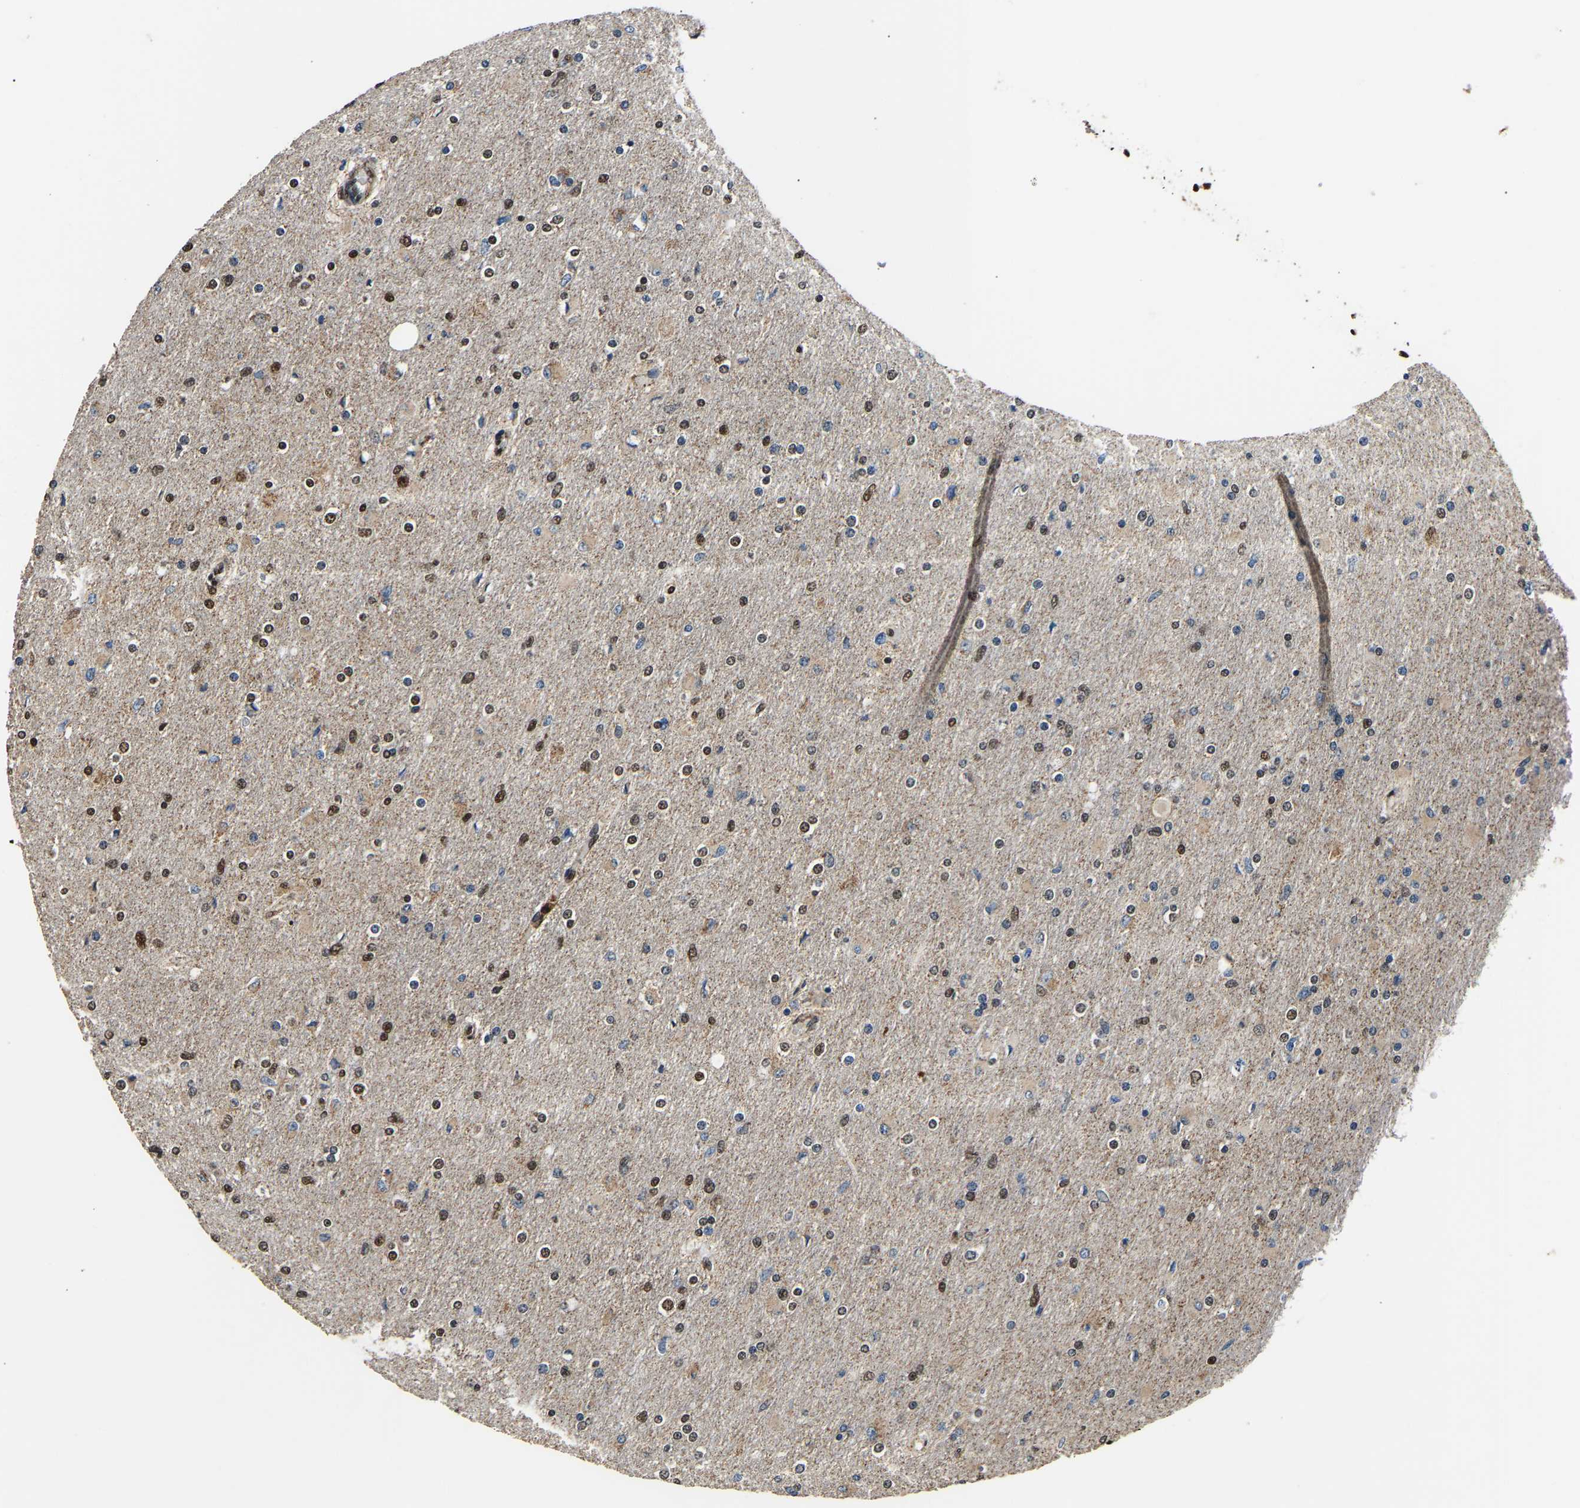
{"staining": {"intensity": "moderate", "quantity": ">75%", "location": "cytoplasmic/membranous,nuclear"}, "tissue": "glioma", "cell_type": "Tumor cells", "image_type": "cancer", "snomed": [{"axis": "morphology", "description": "Glioma, malignant, High grade"}, {"axis": "topography", "description": "Cerebral cortex"}], "caption": "IHC micrograph of neoplastic tissue: human glioma stained using immunohistochemistry (IHC) exhibits medium levels of moderate protein expression localized specifically in the cytoplasmic/membranous and nuclear of tumor cells, appearing as a cytoplasmic/membranous and nuclear brown color.", "gene": "SAFB", "patient": {"sex": "female", "age": 36}}